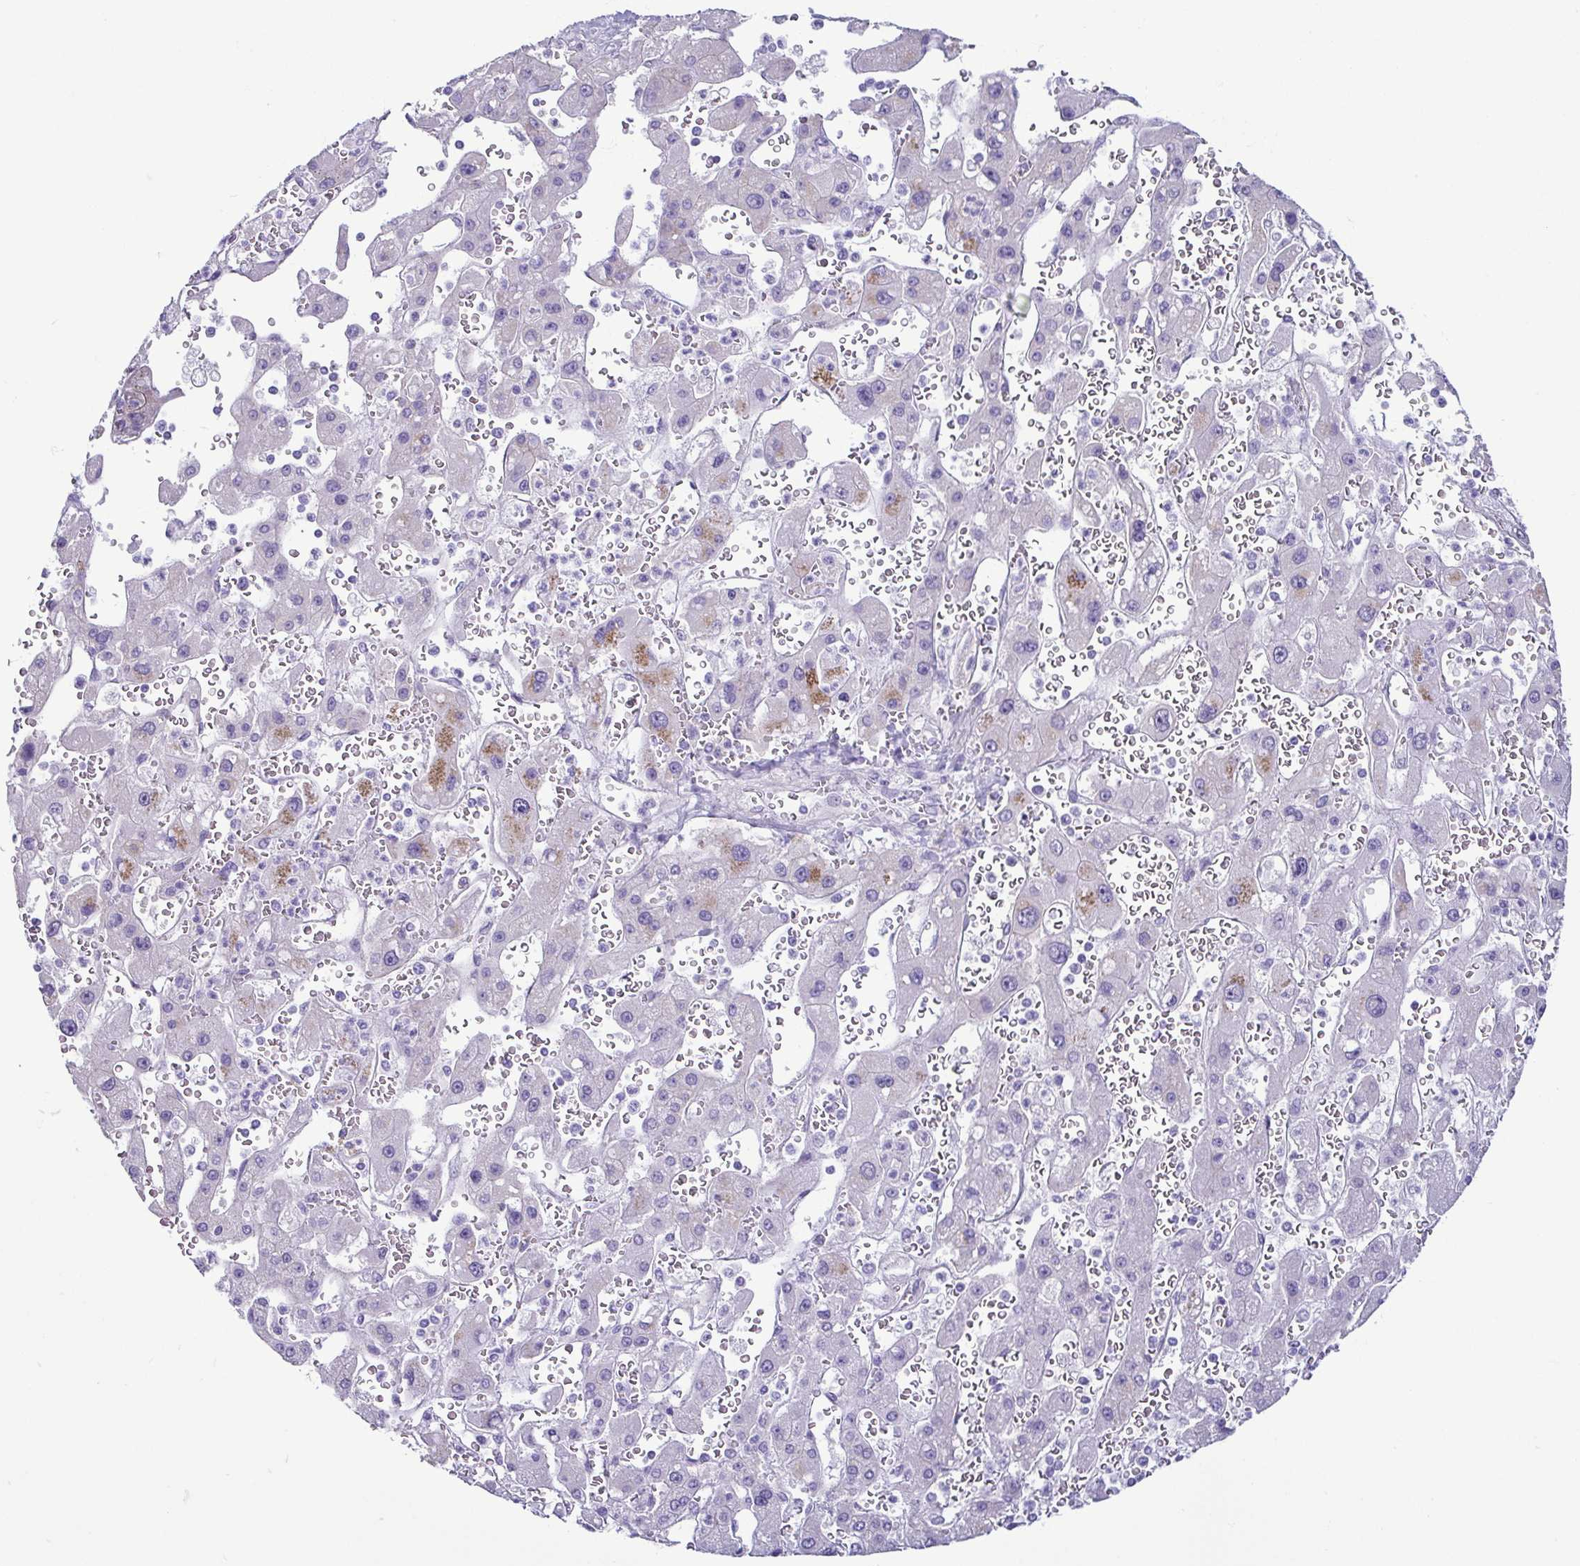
{"staining": {"intensity": "weak", "quantity": "<25%", "location": "cytoplasmic/membranous"}, "tissue": "liver cancer", "cell_type": "Tumor cells", "image_type": "cancer", "snomed": [{"axis": "morphology", "description": "Carcinoma, Hepatocellular, NOS"}, {"axis": "topography", "description": "Liver"}], "caption": "A micrograph of hepatocellular carcinoma (liver) stained for a protein reveals no brown staining in tumor cells. The staining is performed using DAB (3,3'-diaminobenzidine) brown chromogen with nuclei counter-stained in using hematoxylin.", "gene": "CASP14", "patient": {"sex": "female", "age": 73}}